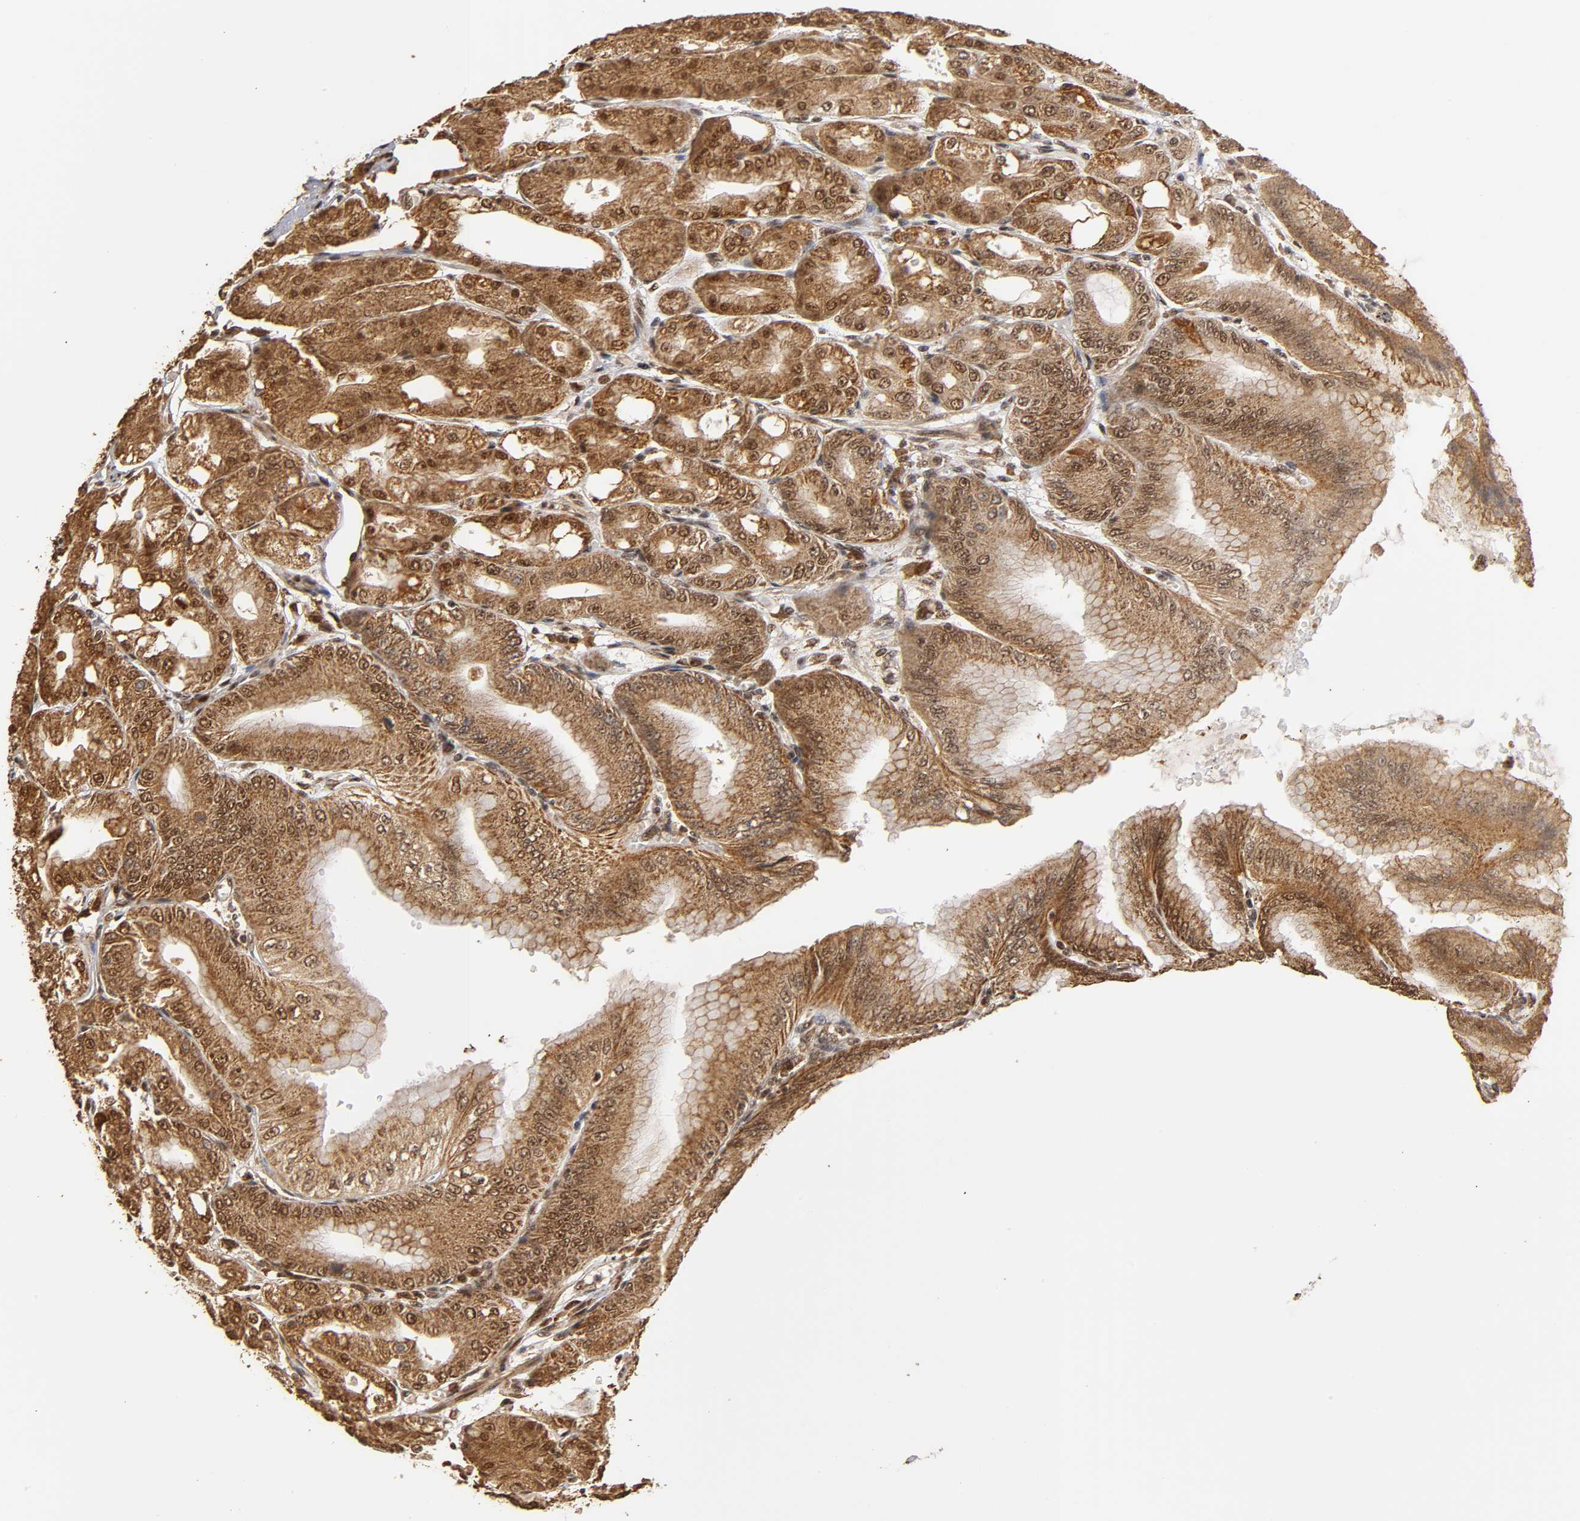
{"staining": {"intensity": "strong", "quantity": ">75%", "location": "cytoplasmic/membranous,nuclear"}, "tissue": "stomach", "cell_type": "Glandular cells", "image_type": "normal", "snomed": [{"axis": "morphology", "description": "Normal tissue, NOS"}, {"axis": "topography", "description": "Stomach, lower"}], "caption": "Protein expression by IHC displays strong cytoplasmic/membranous,nuclear staining in about >75% of glandular cells in unremarkable stomach.", "gene": "RNF122", "patient": {"sex": "male", "age": 71}}